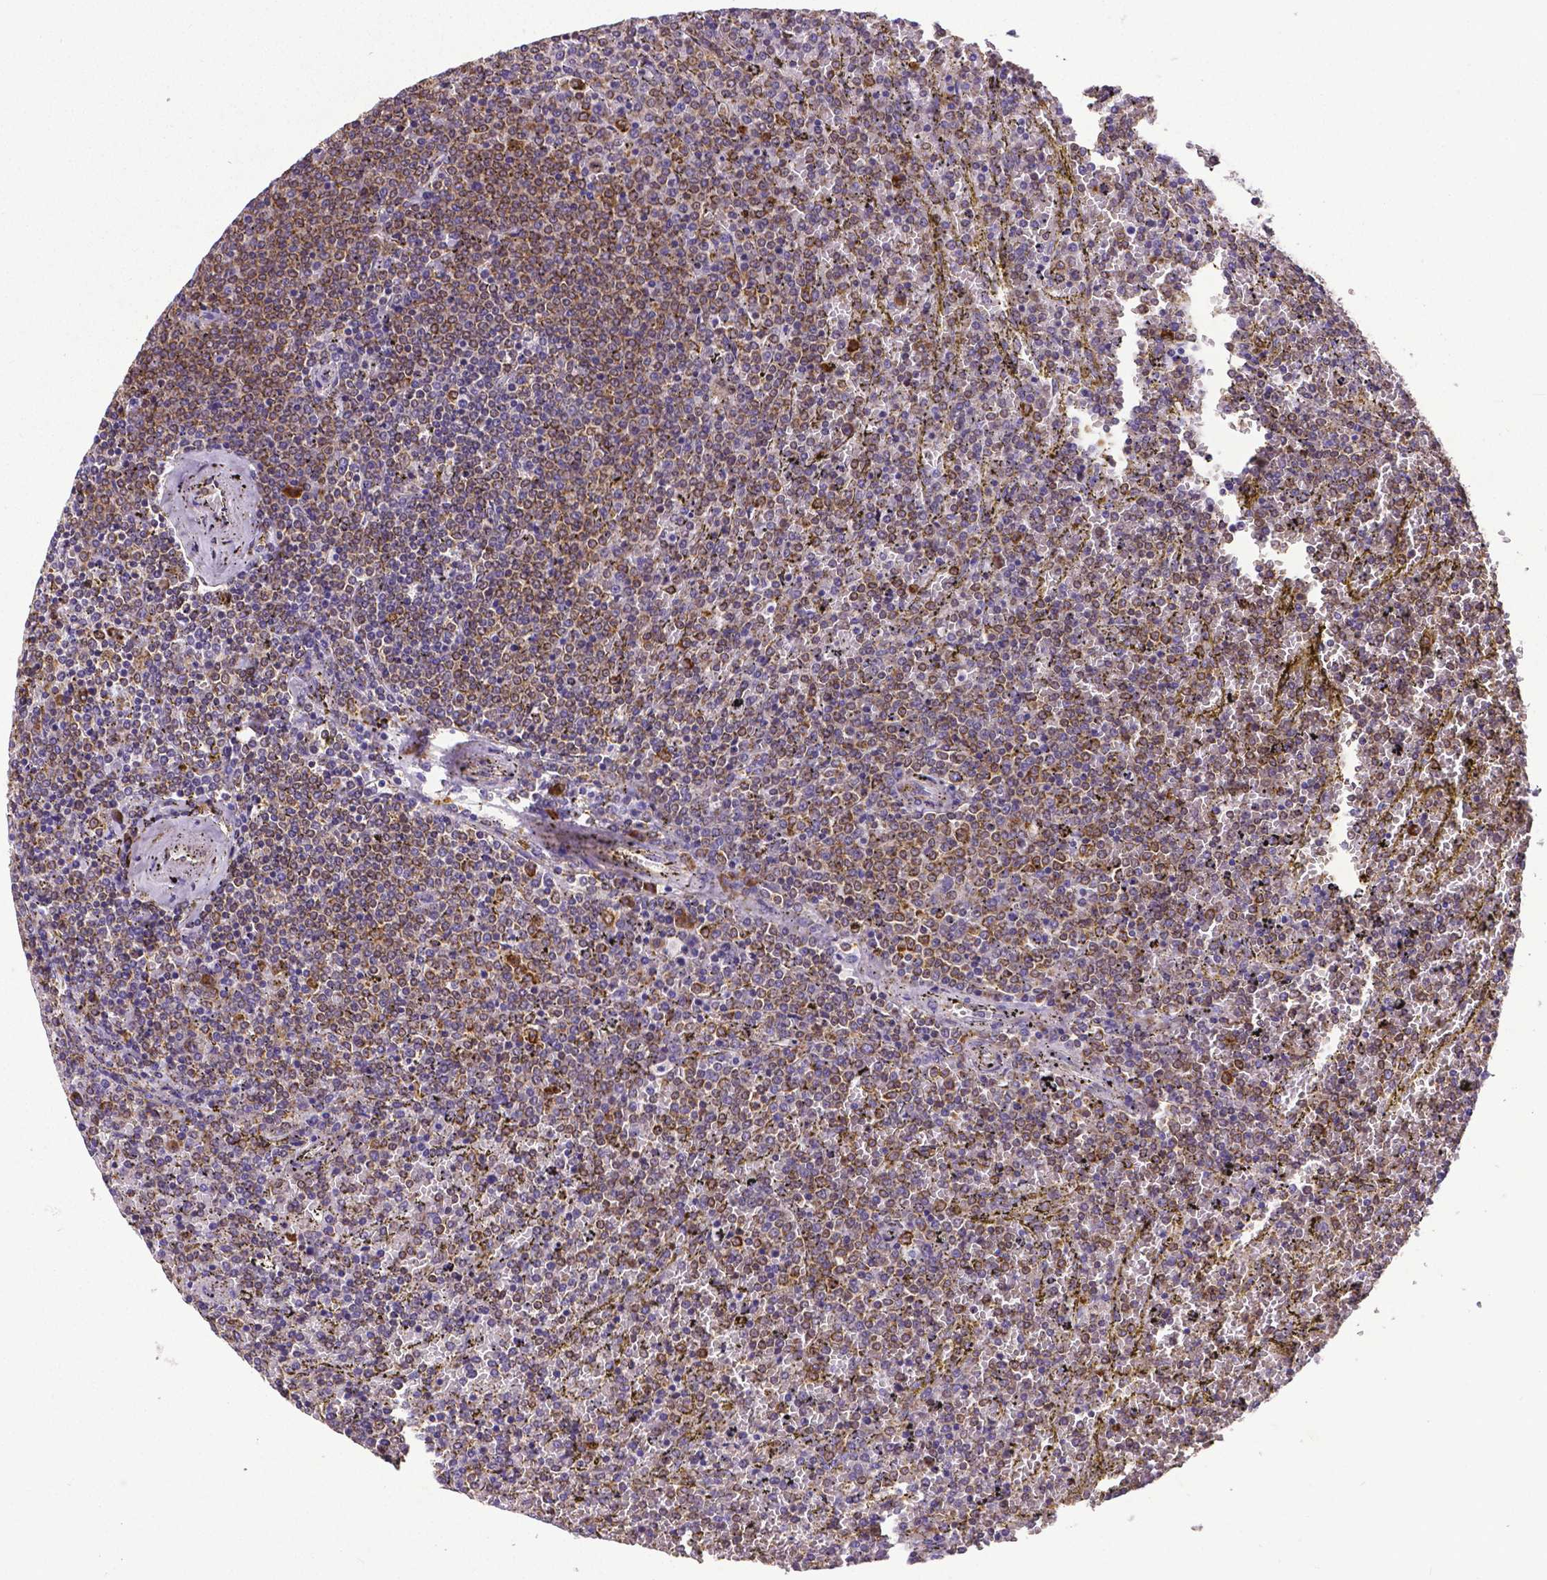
{"staining": {"intensity": "moderate", "quantity": "25%-75%", "location": "cytoplasmic/membranous"}, "tissue": "lymphoma", "cell_type": "Tumor cells", "image_type": "cancer", "snomed": [{"axis": "morphology", "description": "Malignant lymphoma, non-Hodgkin's type, Low grade"}, {"axis": "topography", "description": "Spleen"}], "caption": "A brown stain shows moderate cytoplasmic/membranous expression of a protein in lymphoma tumor cells. (IHC, brightfield microscopy, high magnification).", "gene": "MTDH", "patient": {"sex": "female", "age": 77}}